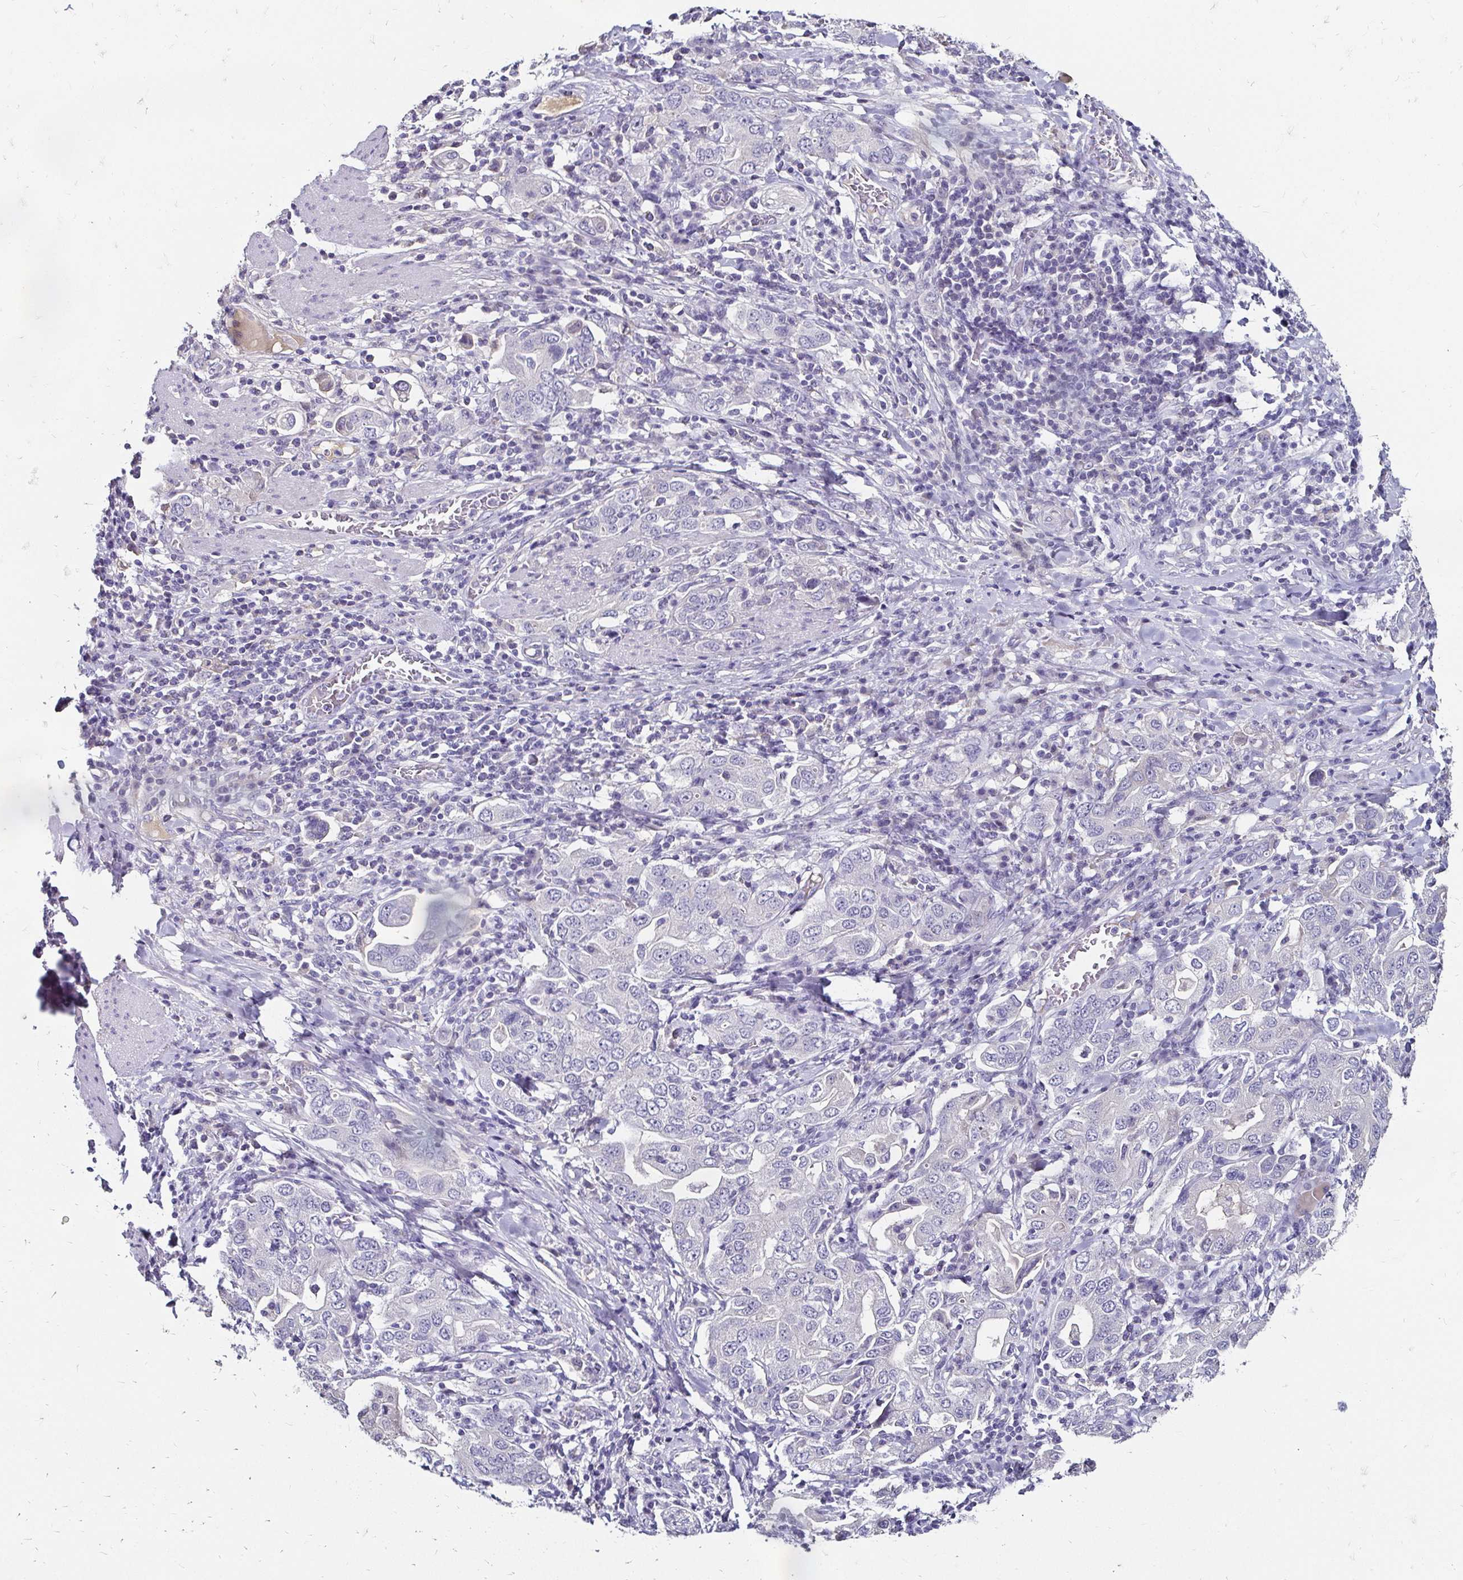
{"staining": {"intensity": "negative", "quantity": "none", "location": "none"}, "tissue": "stomach cancer", "cell_type": "Tumor cells", "image_type": "cancer", "snomed": [{"axis": "morphology", "description": "Adenocarcinoma, NOS"}, {"axis": "topography", "description": "Stomach, upper"}, {"axis": "topography", "description": "Stomach"}], "caption": "An image of human stomach cancer (adenocarcinoma) is negative for staining in tumor cells.", "gene": "SCG3", "patient": {"sex": "male", "age": 62}}